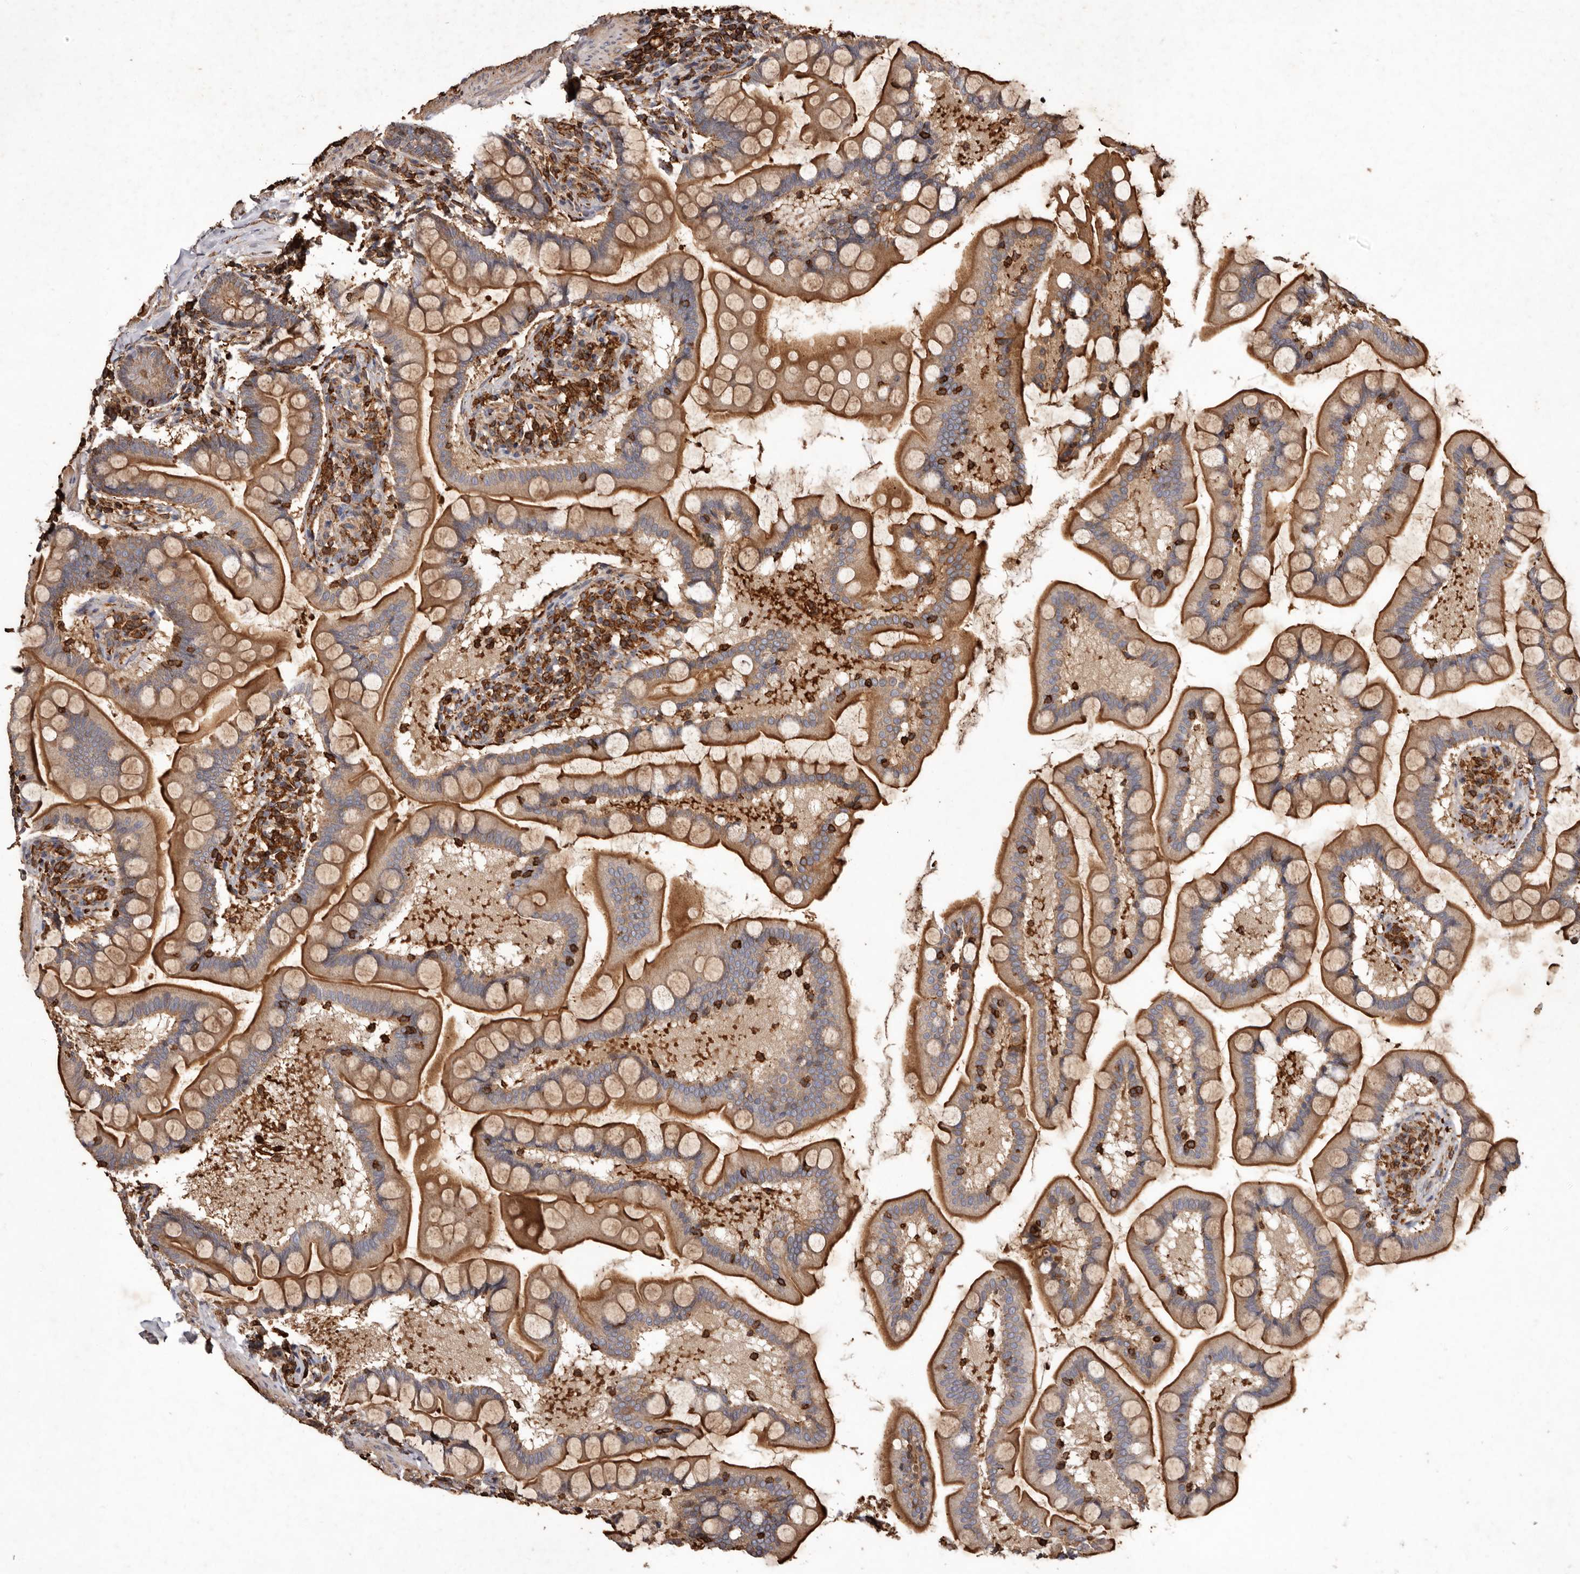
{"staining": {"intensity": "strong", "quantity": ">75%", "location": "cytoplasmic/membranous"}, "tissue": "small intestine", "cell_type": "Glandular cells", "image_type": "normal", "snomed": [{"axis": "morphology", "description": "Normal tissue, NOS"}, {"axis": "topography", "description": "Small intestine"}], "caption": "Approximately >75% of glandular cells in normal small intestine display strong cytoplasmic/membranous protein expression as visualized by brown immunohistochemical staining.", "gene": "COQ8B", "patient": {"sex": "male", "age": 41}}